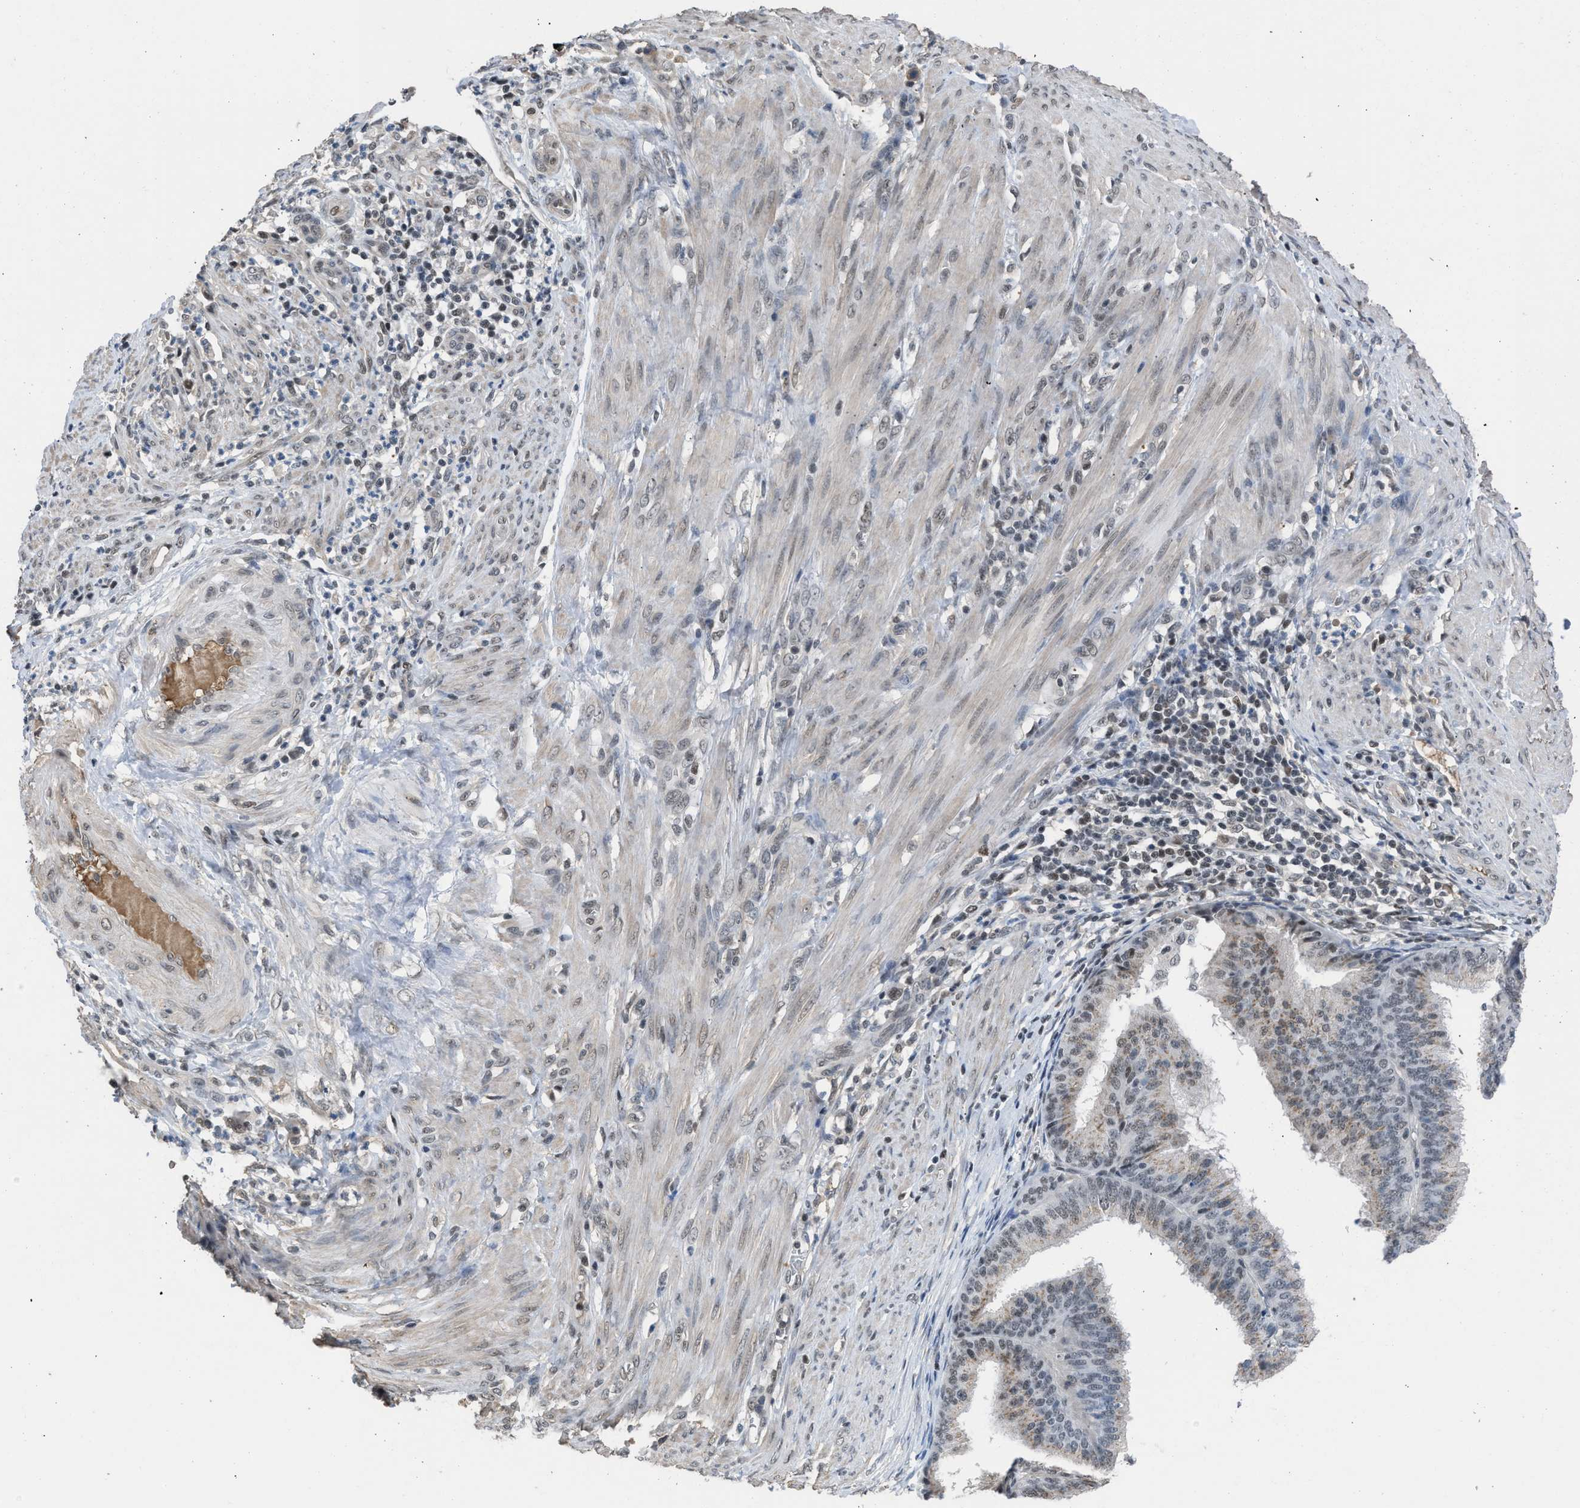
{"staining": {"intensity": "weak", "quantity": "25%-75%", "location": "cytoplasmic/membranous,nuclear"}, "tissue": "endometrial cancer", "cell_type": "Tumor cells", "image_type": "cancer", "snomed": [{"axis": "morphology", "description": "Adenocarcinoma, NOS"}, {"axis": "topography", "description": "Endometrium"}], "caption": "Immunohistochemistry (IHC) (DAB (3,3'-diaminobenzidine)) staining of endometrial cancer (adenocarcinoma) displays weak cytoplasmic/membranous and nuclear protein staining in about 25%-75% of tumor cells.", "gene": "TERF2IP", "patient": {"sex": "female", "age": 70}}